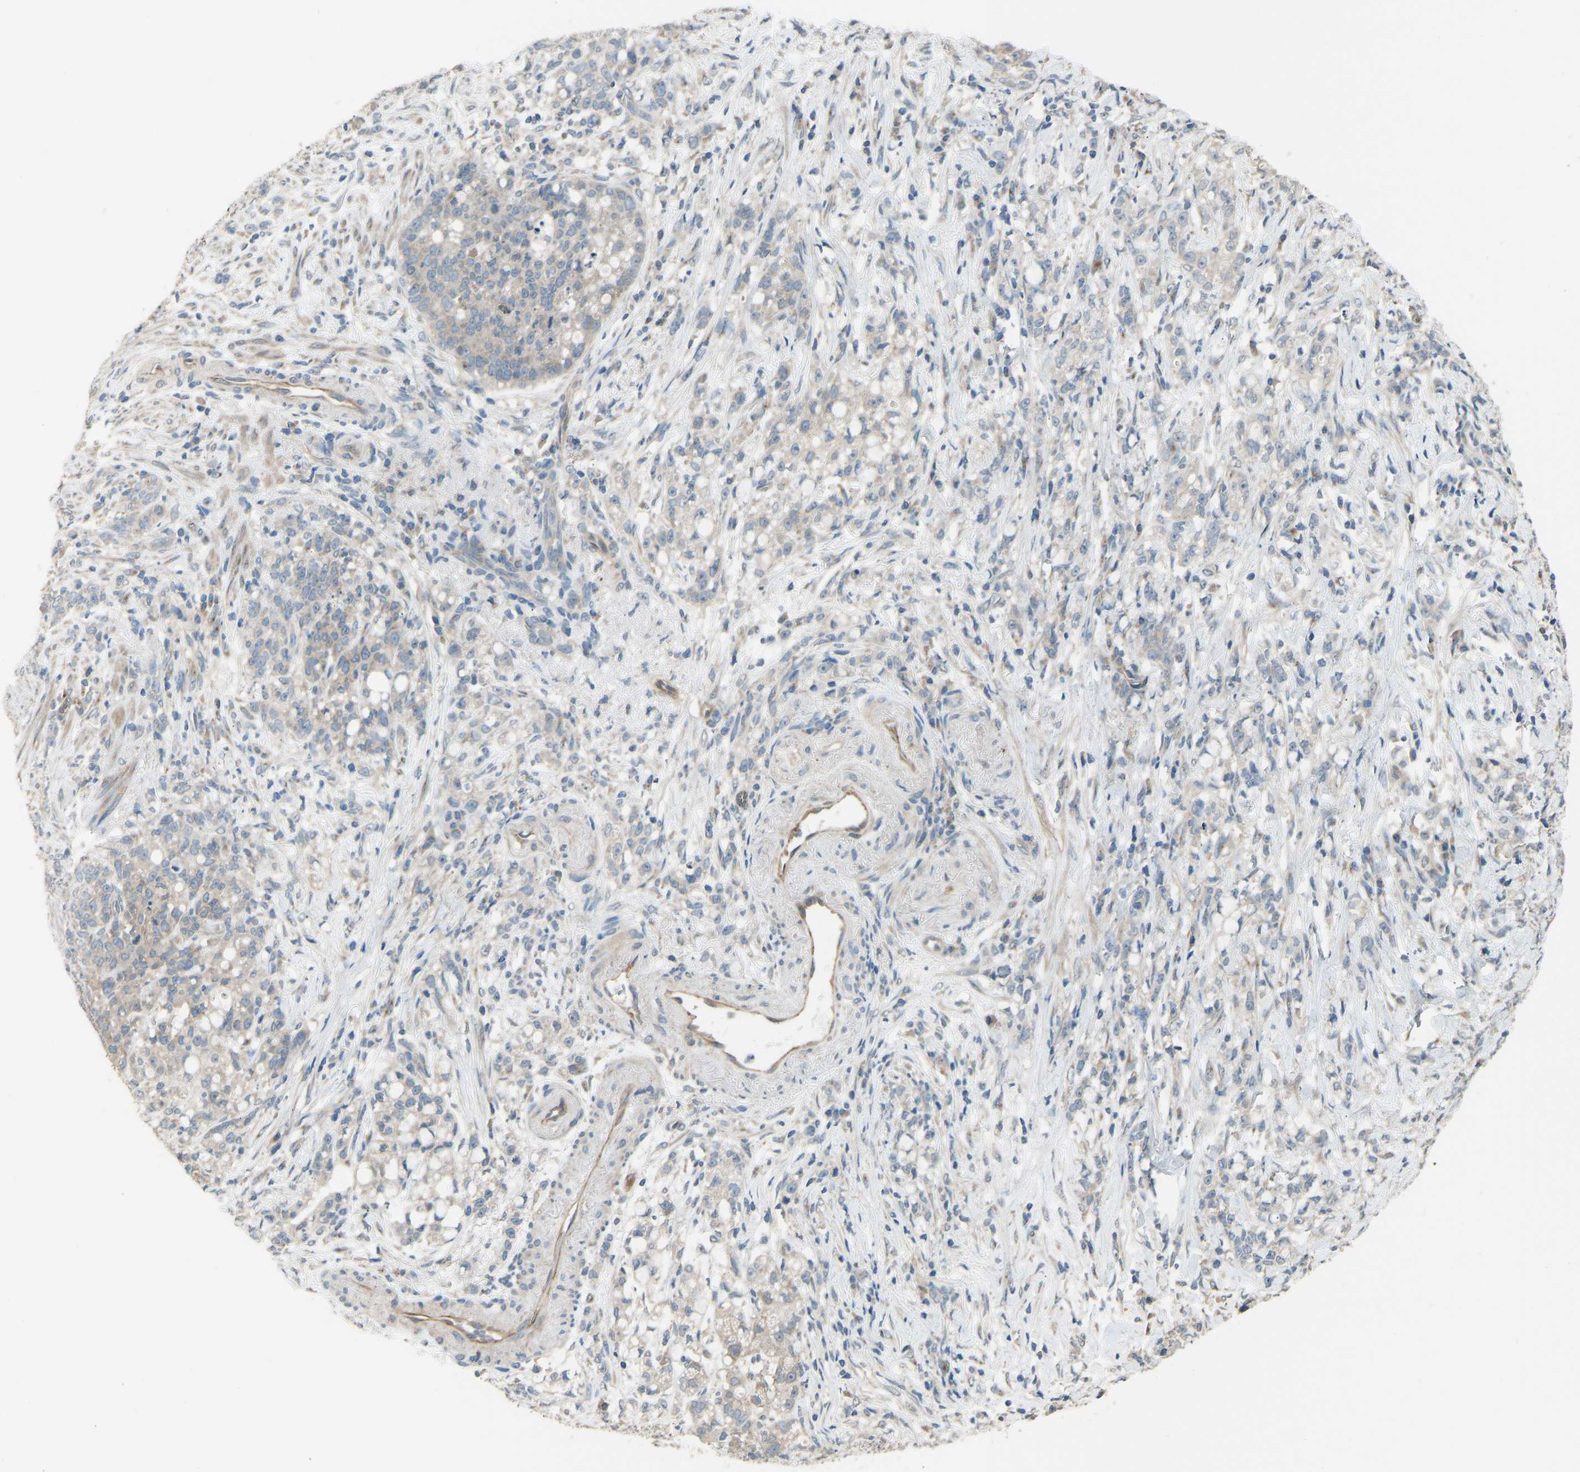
{"staining": {"intensity": "negative", "quantity": "none", "location": "none"}, "tissue": "stomach cancer", "cell_type": "Tumor cells", "image_type": "cancer", "snomed": [{"axis": "morphology", "description": "Adenocarcinoma, NOS"}, {"axis": "topography", "description": "Stomach, lower"}], "caption": "Tumor cells show no significant expression in stomach cancer (adenocarcinoma). Brightfield microscopy of IHC stained with DAB (brown) and hematoxylin (blue), captured at high magnification.", "gene": "SLC43A1", "patient": {"sex": "male", "age": 88}}